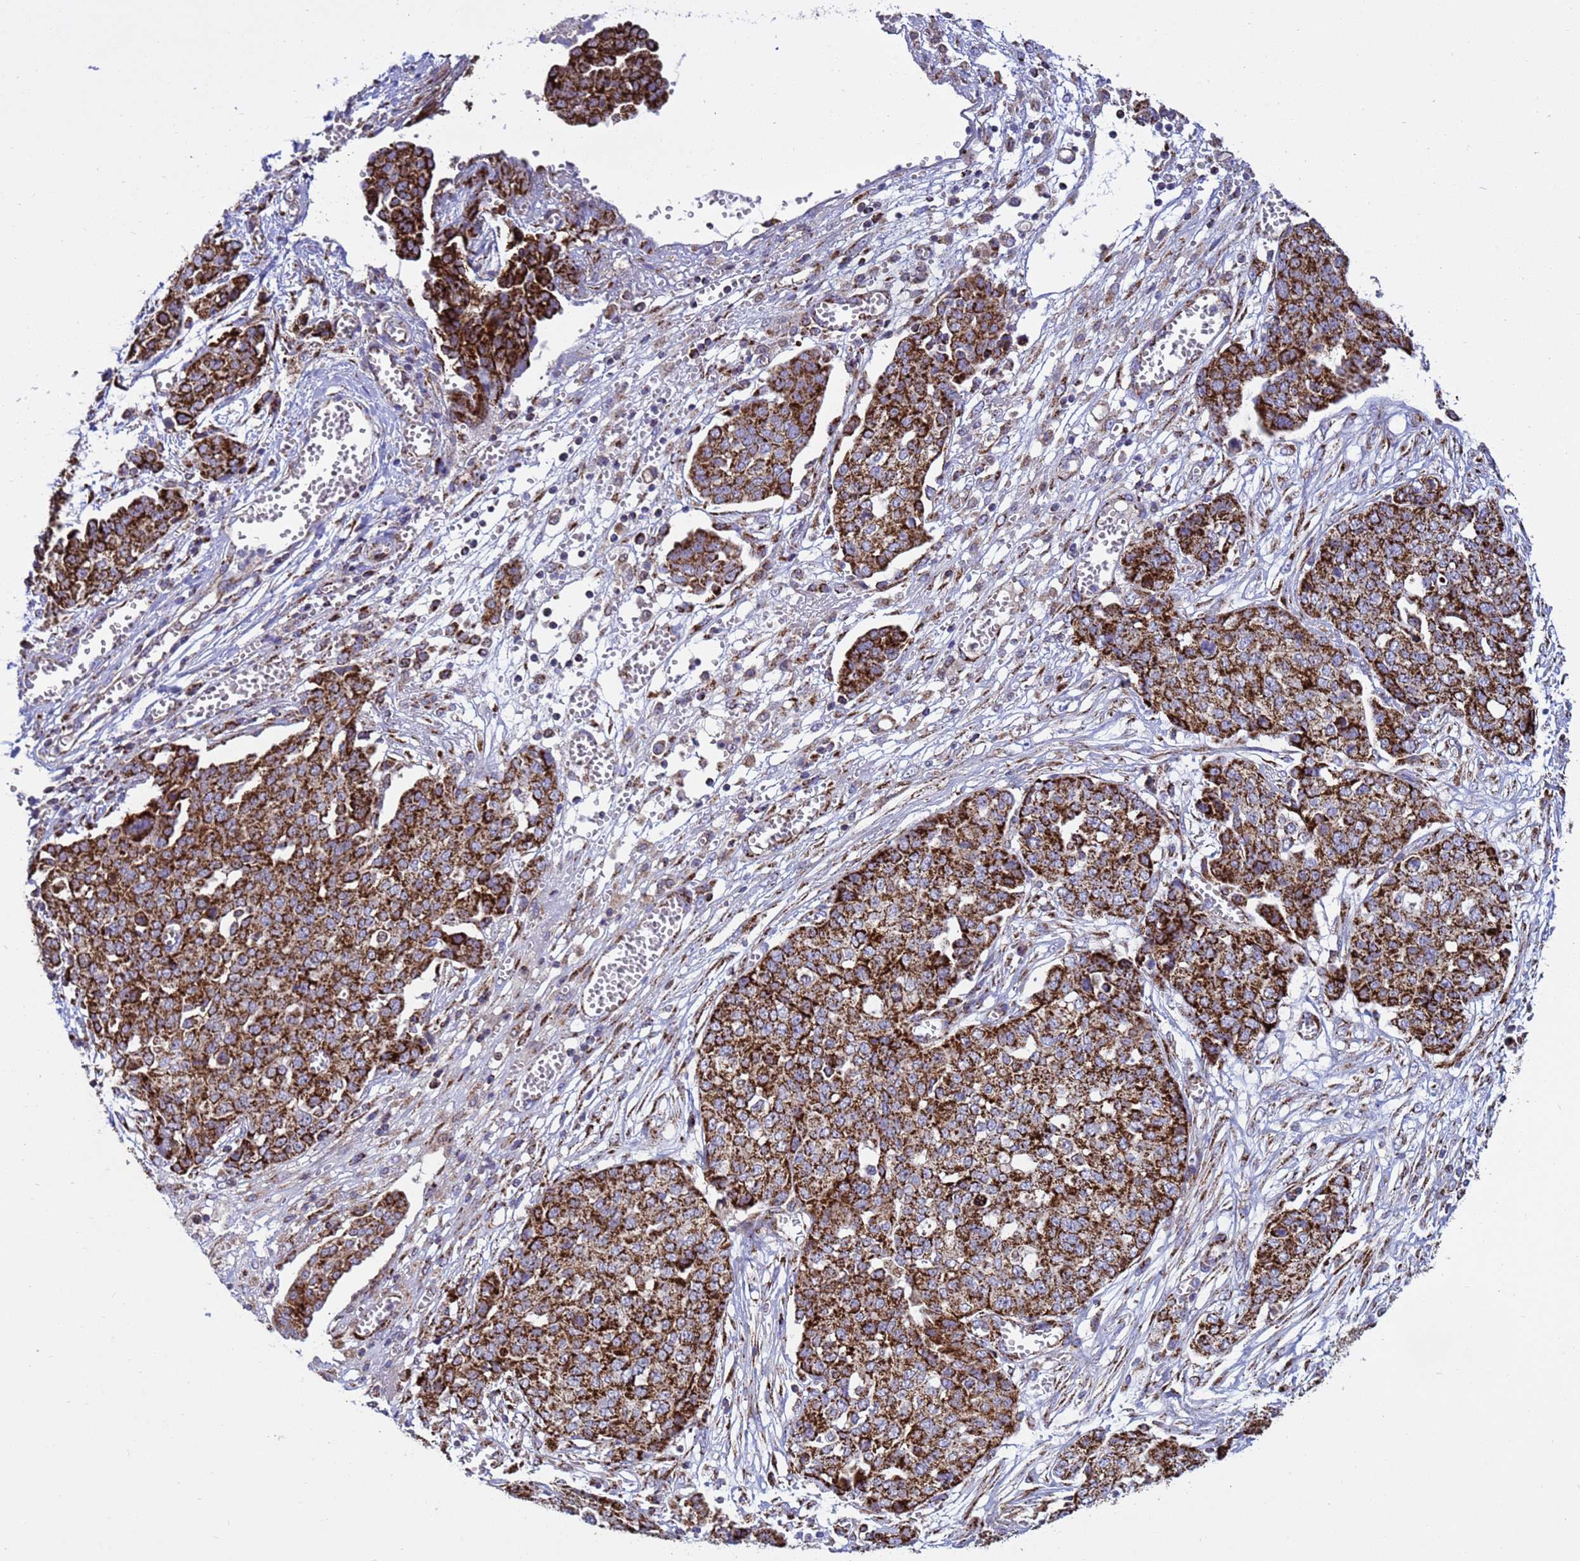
{"staining": {"intensity": "strong", "quantity": ">75%", "location": "cytoplasmic/membranous"}, "tissue": "ovarian cancer", "cell_type": "Tumor cells", "image_type": "cancer", "snomed": [{"axis": "morphology", "description": "Cystadenocarcinoma, serous, NOS"}, {"axis": "topography", "description": "Soft tissue"}, {"axis": "topography", "description": "Ovary"}], "caption": "Immunohistochemistry (IHC) staining of serous cystadenocarcinoma (ovarian), which demonstrates high levels of strong cytoplasmic/membranous staining in approximately >75% of tumor cells indicating strong cytoplasmic/membranous protein positivity. The staining was performed using DAB (3,3'-diaminobenzidine) (brown) for protein detection and nuclei were counterstained in hematoxylin (blue).", "gene": "TUBGCP3", "patient": {"sex": "female", "age": 57}}